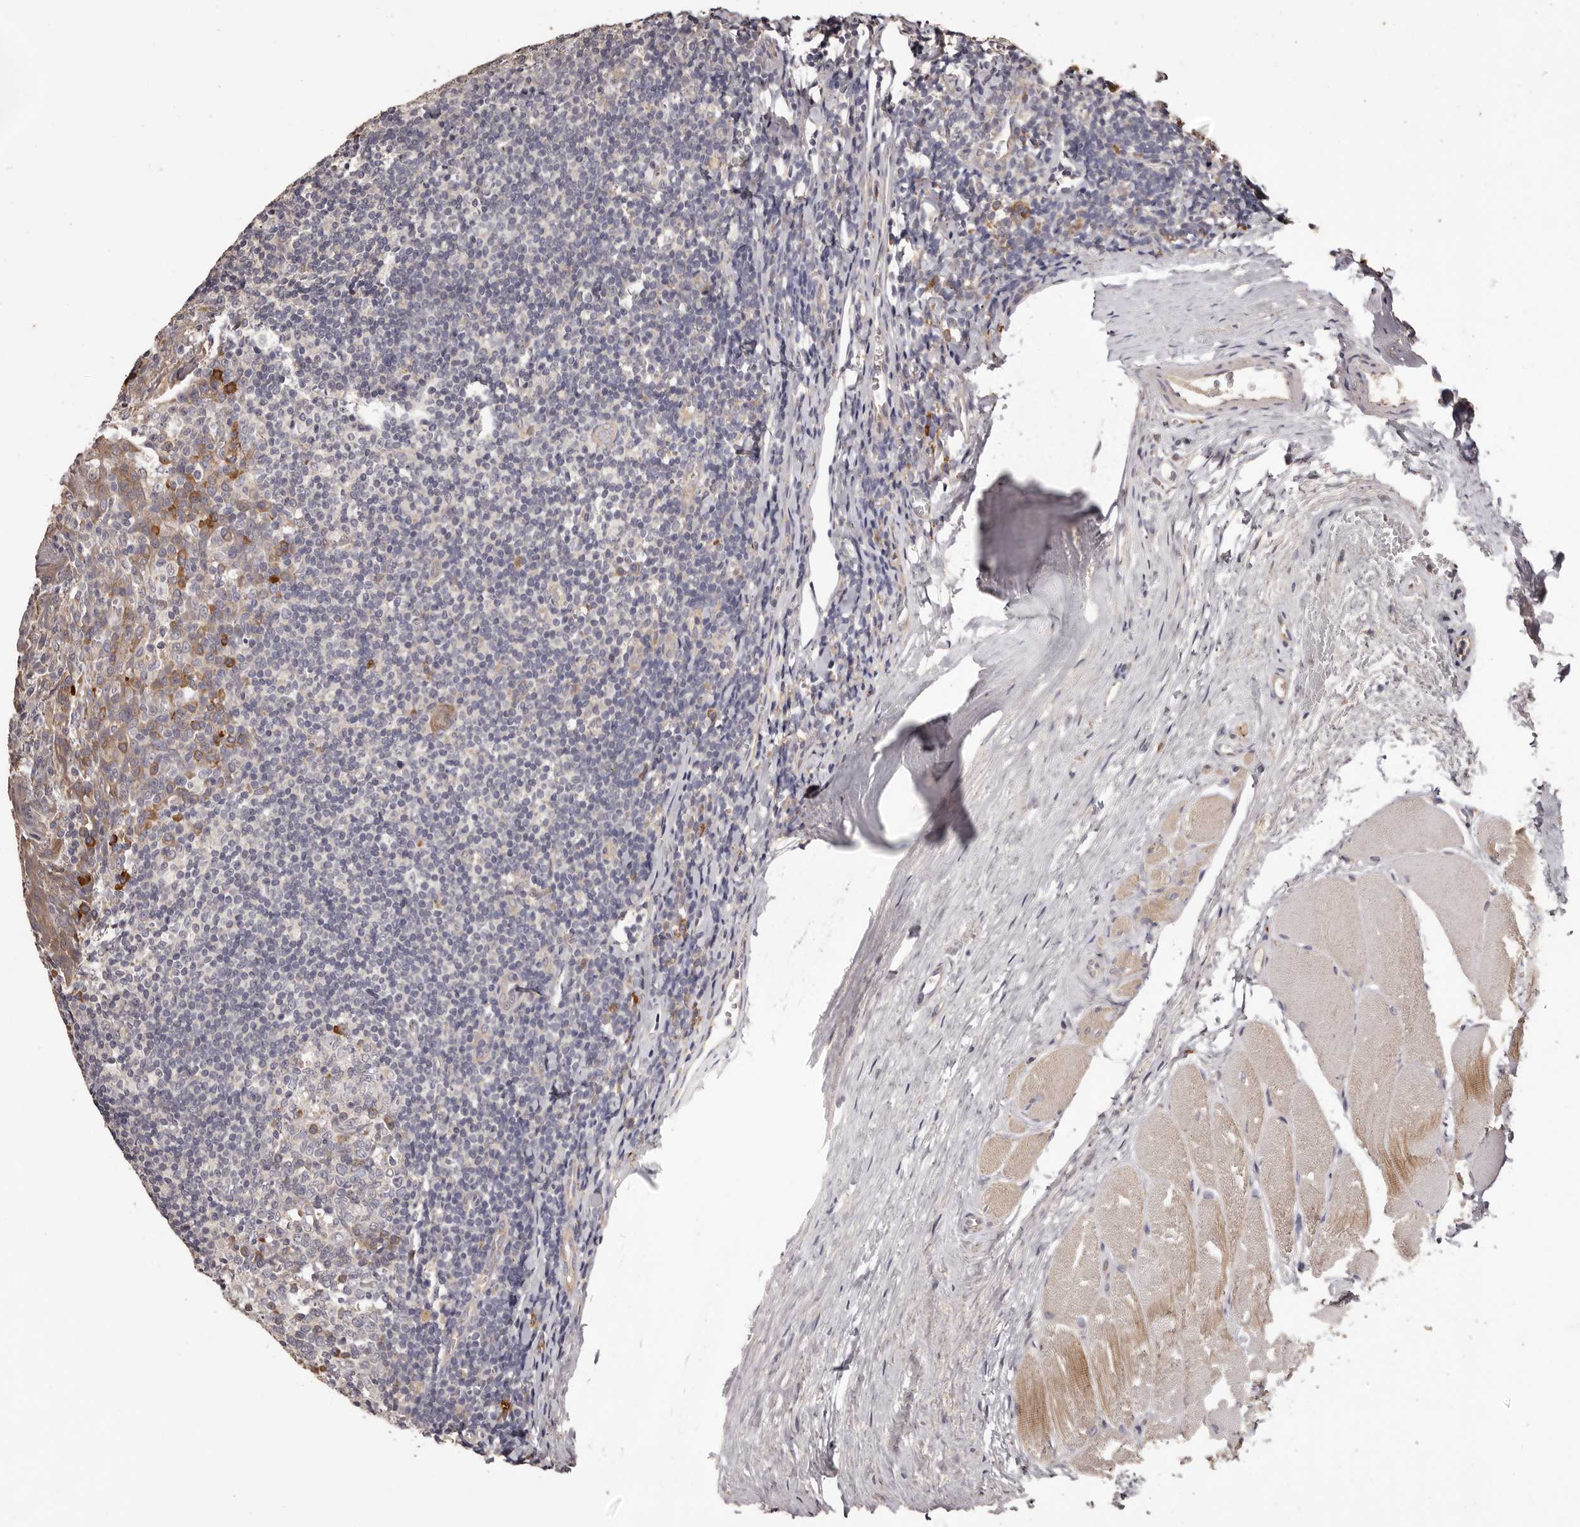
{"staining": {"intensity": "moderate", "quantity": "<25%", "location": "cytoplasmic/membranous"}, "tissue": "tonsil", "cell_type": "Germinal center cells", "image_type": "normal", "snomed": [{"axis": "morphology", "description": "Normal tissue, NOS"}, {"axis": "topography", "description": "Tonsil"}], "caption": "Germinal center cells show low levels of moderate cytoplasmic/membranous expression in about <25% of cells in unremarkable tonsil.", "gene": "ETNK1", "patient": {"sex": "male", "age": 27}}